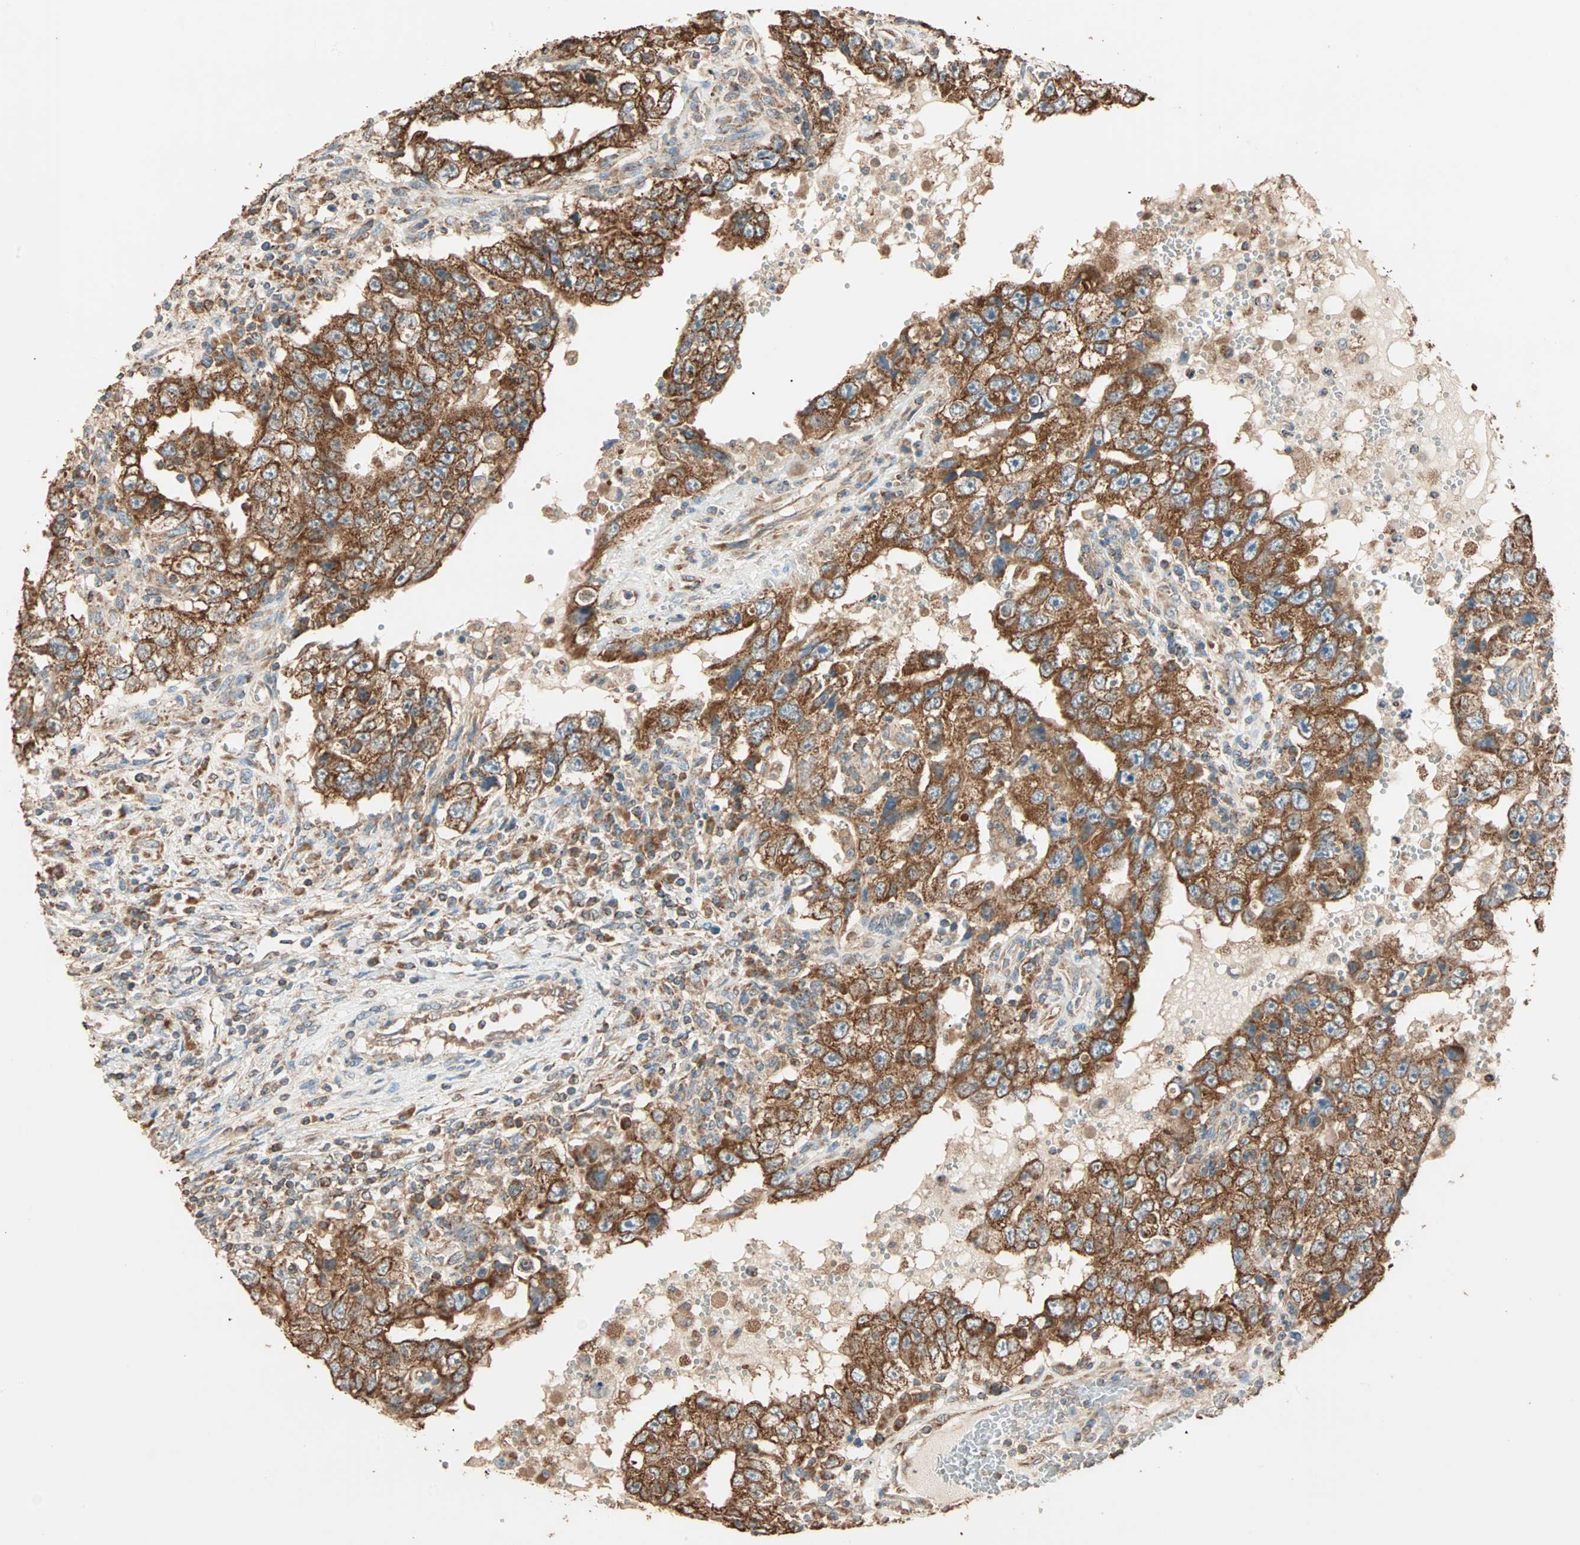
{"staining": {"intensity": "strong", "quantity": ">75%", "location": "cytoplasmic/membranous"}, "tissue": "testis cancer", "cell_type": "Tumor cells", "image_type": "cancer", "snomed": [{"axis": "morphology", "description": "Carcinoma, Embryonal, NOS"}, {"axis": "topography", "description": "Testis"}], "caption": "Immunohistochemical staining of human testis embryonal carcinoma exhibits high levels of strong cytoplasmic/membranous positivity in about >75% of tumor cells.", "gene": "EIF4G2", "patient": {"sex": "male", "age": 26}}